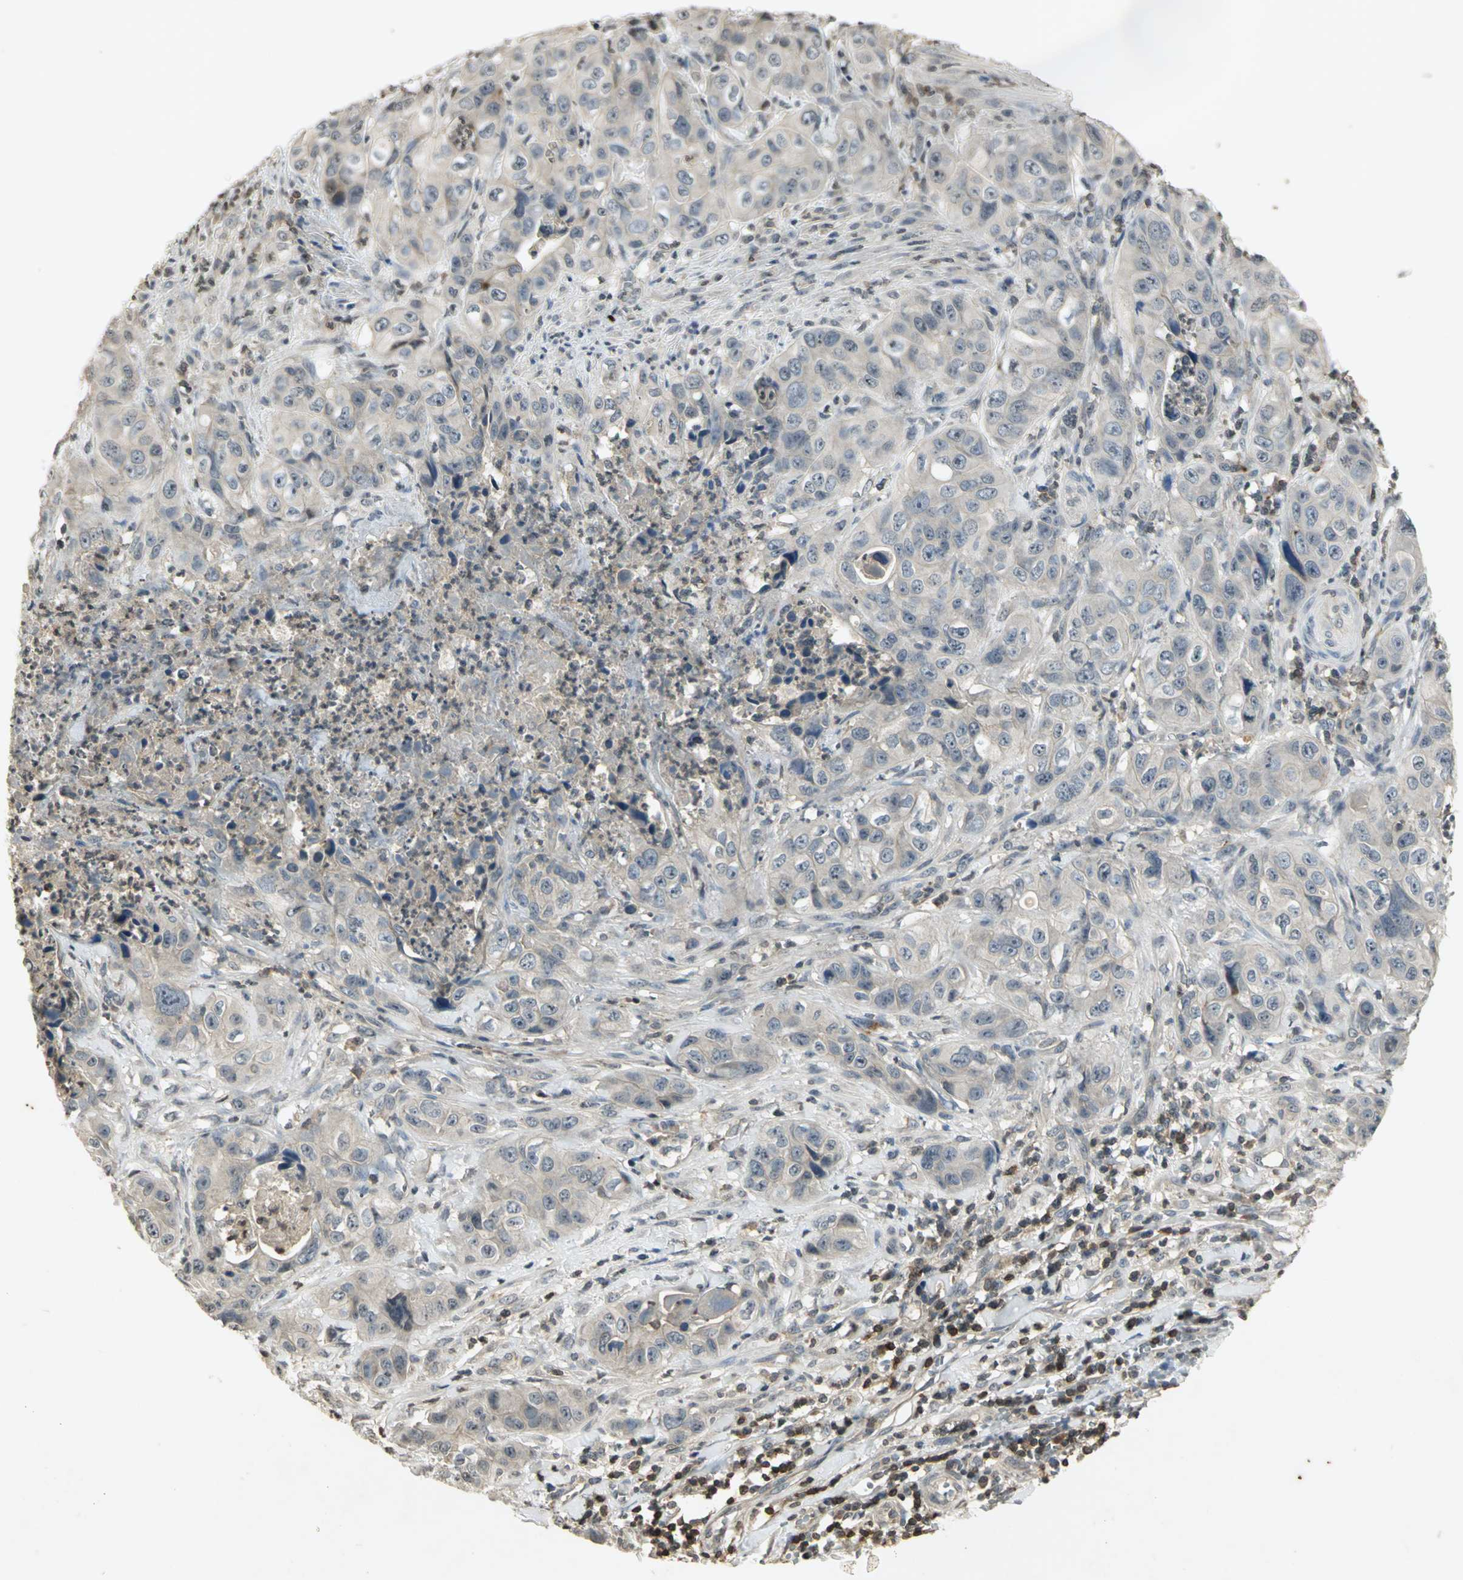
{"staining": {"intensity": "negative", "quantity": "none", "location": "none"}, "tissue": "liver cancer", "cell_type": "Tumor cells", "image_type": "cancer", "snomed": [{"axis": "morphology", "description": "Cholangiocarcinoma"}, {"axis": "topography", "description": "Liver"}], "caption": "The histopathology image reveals no significant positivity in tumor cells of liver cholangiocarcinoma. (Immunohistochemistry, brightfield microscopy, high magnification).", "gene": "IL16", "patient": {"sex": "female", "age": 61}}